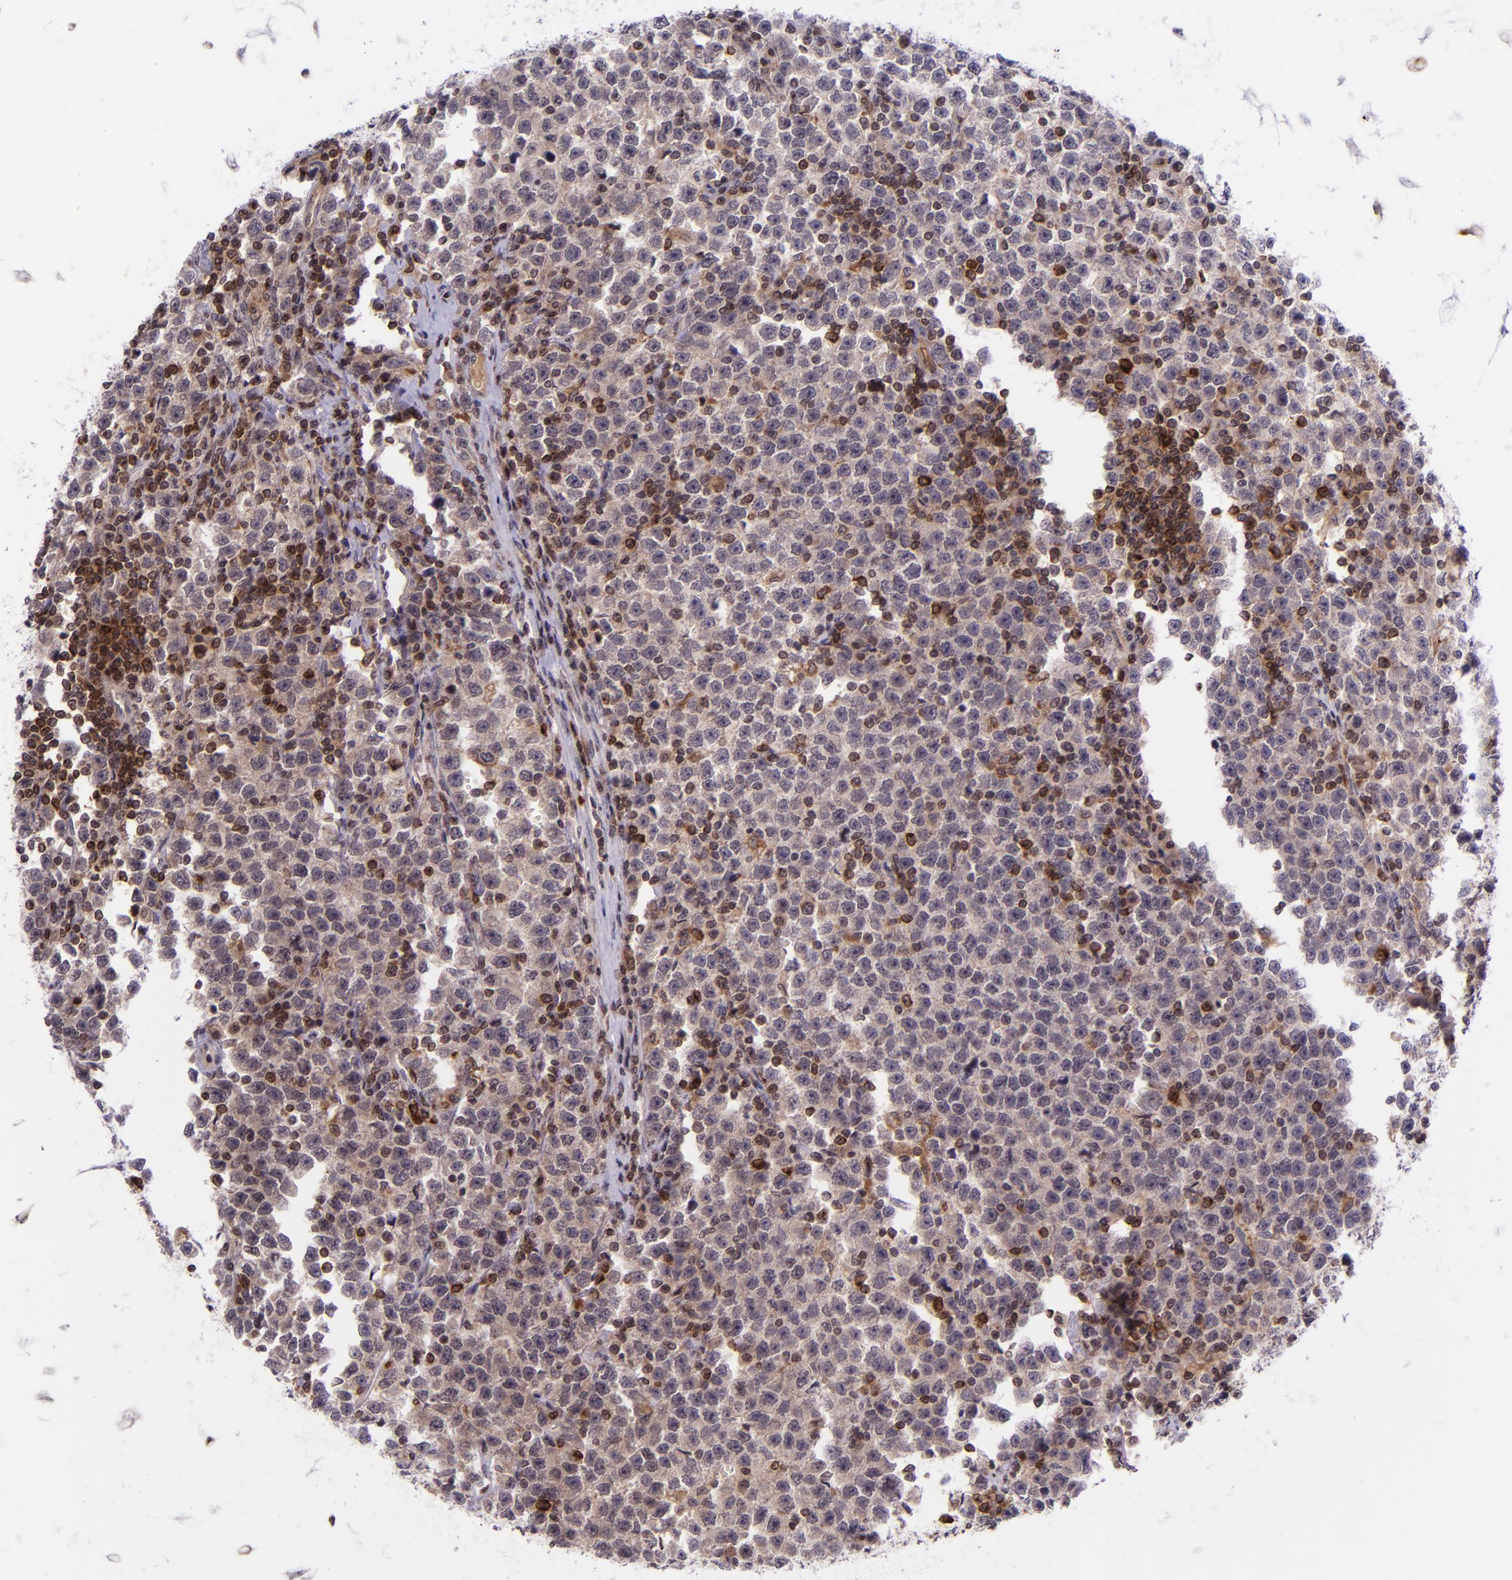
{"staining": {"intensity": "weak", "quantity": "25%-75%", "location": "cytoplasmic/membranous"}, "tissue": "testis cancer", "cell_type": "Tumor cells", "image_type": "cancer", "snomed": [{"axis": "morphology", "description": "Seminoma, NOS"}, {"axis": "topography", "description": "Testis"}], "caption": "Testis cancer tissue demonstrates weak cytoplasmic/membranous expression in approximately 25%-75% of tumor cells, visualized by immunohistochemistry. The staining was performed using DAB (3,3'-diaminobenzidine) to visualize the protein expression in brown, while the nuclei were stained in blue with hematoxylin (Magnification: 20x).", "gene": "SELL", "patient": {"sex": "male", "age": 43}}